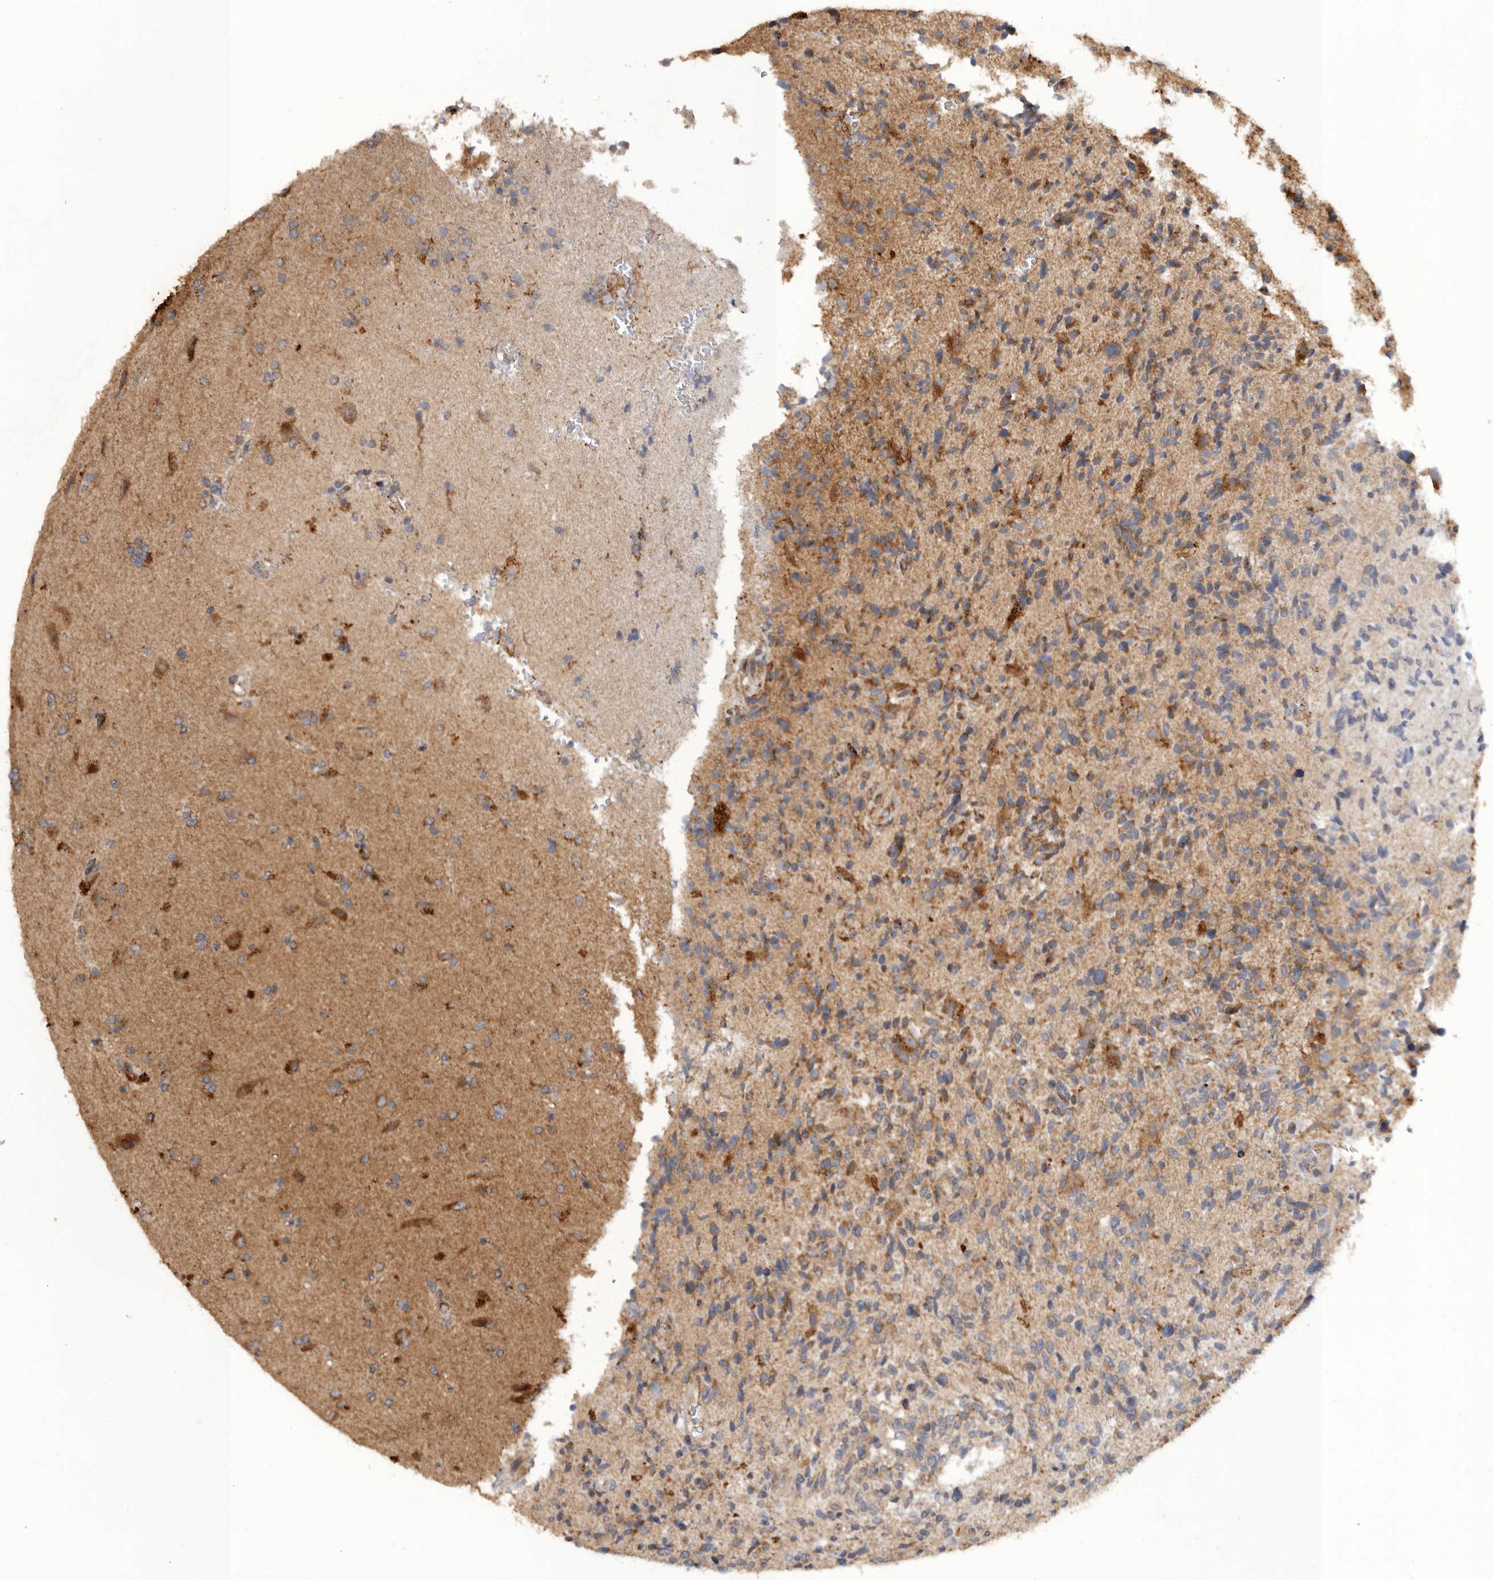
{"staining": {"intensity": "moderate", "quantity": ">75%", "location": "cytoplasmic/membranous"}, "tissue": "glioma", "cell_type": "Tumor cells", "image_type": "cancer", "snomed": [{"axis": "morphology", "description": "Glioma, malignant, High grade"}, {"axis": "topography", "description": "Brain"}], "caption": "Malignant glioma (high-grade) tissue shows moderate cytoplasmic/membranous expression in approximately >75% of tumor cells, visualized by immunohistochemistry.", "gene": "PODXL2", "patient": {"sex": "male", "age": 72}}